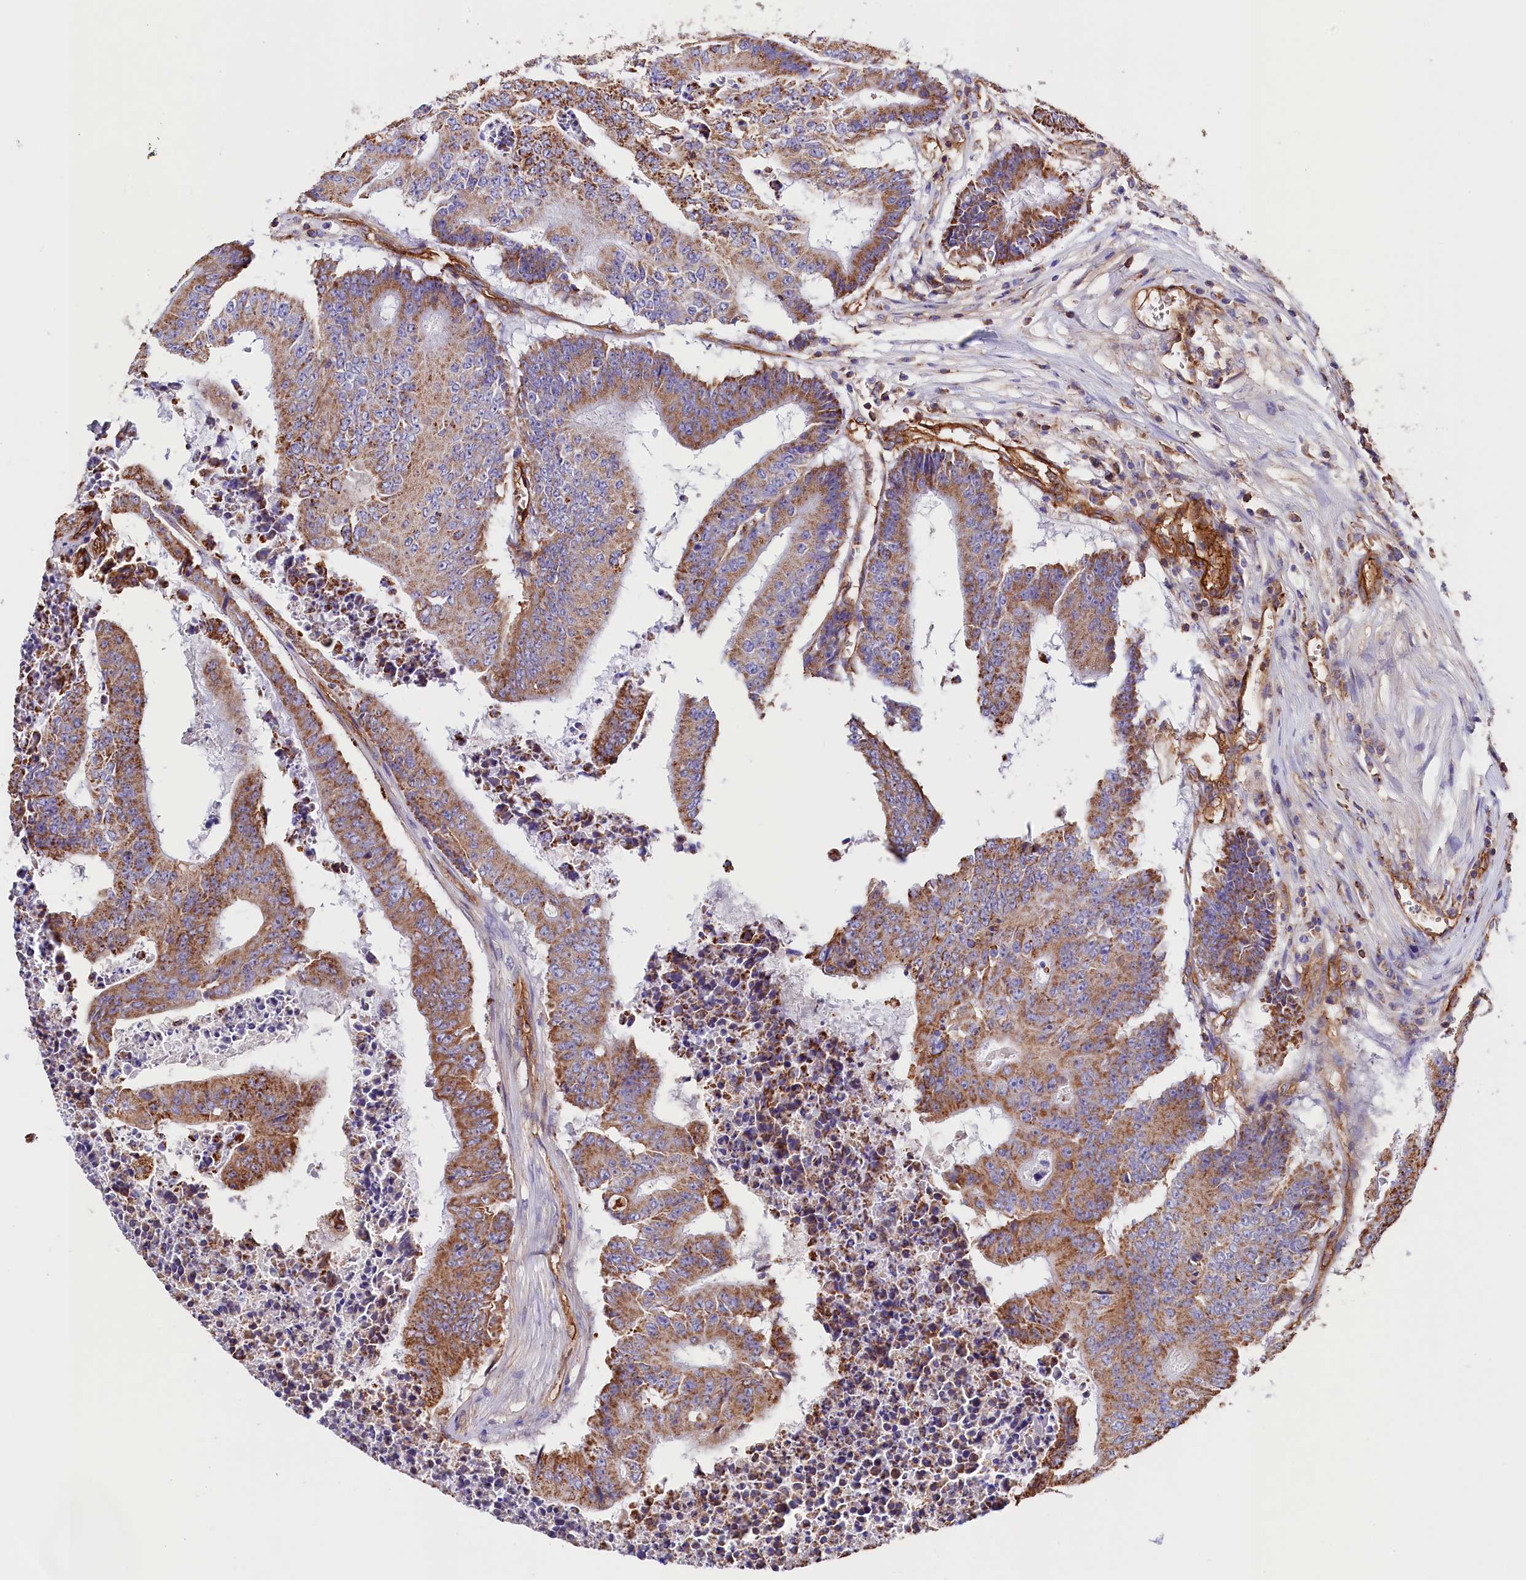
{"staining": {"intensity": "moderate", "quantity": ">75%", "location": "cytoplasmic/membranous"}, "tissue": "colorectal cancer", "cell_type": "Tumor cells", "image_type": "cancer", "snomed": [{"axis": "morphology", "description": "Adenocarcinoma, NOS"}, {"axis": "topography", "description": "Colon"}], "caption": "Colorectal adenocarcinoma was stained to show a protein in brown. There is medium levels of moderate cytoplasmic/membranous expression in approximately >75% of tumor cells.", "gene": "ATP2B4", "patient": {"sex": "male", "age": 87}}